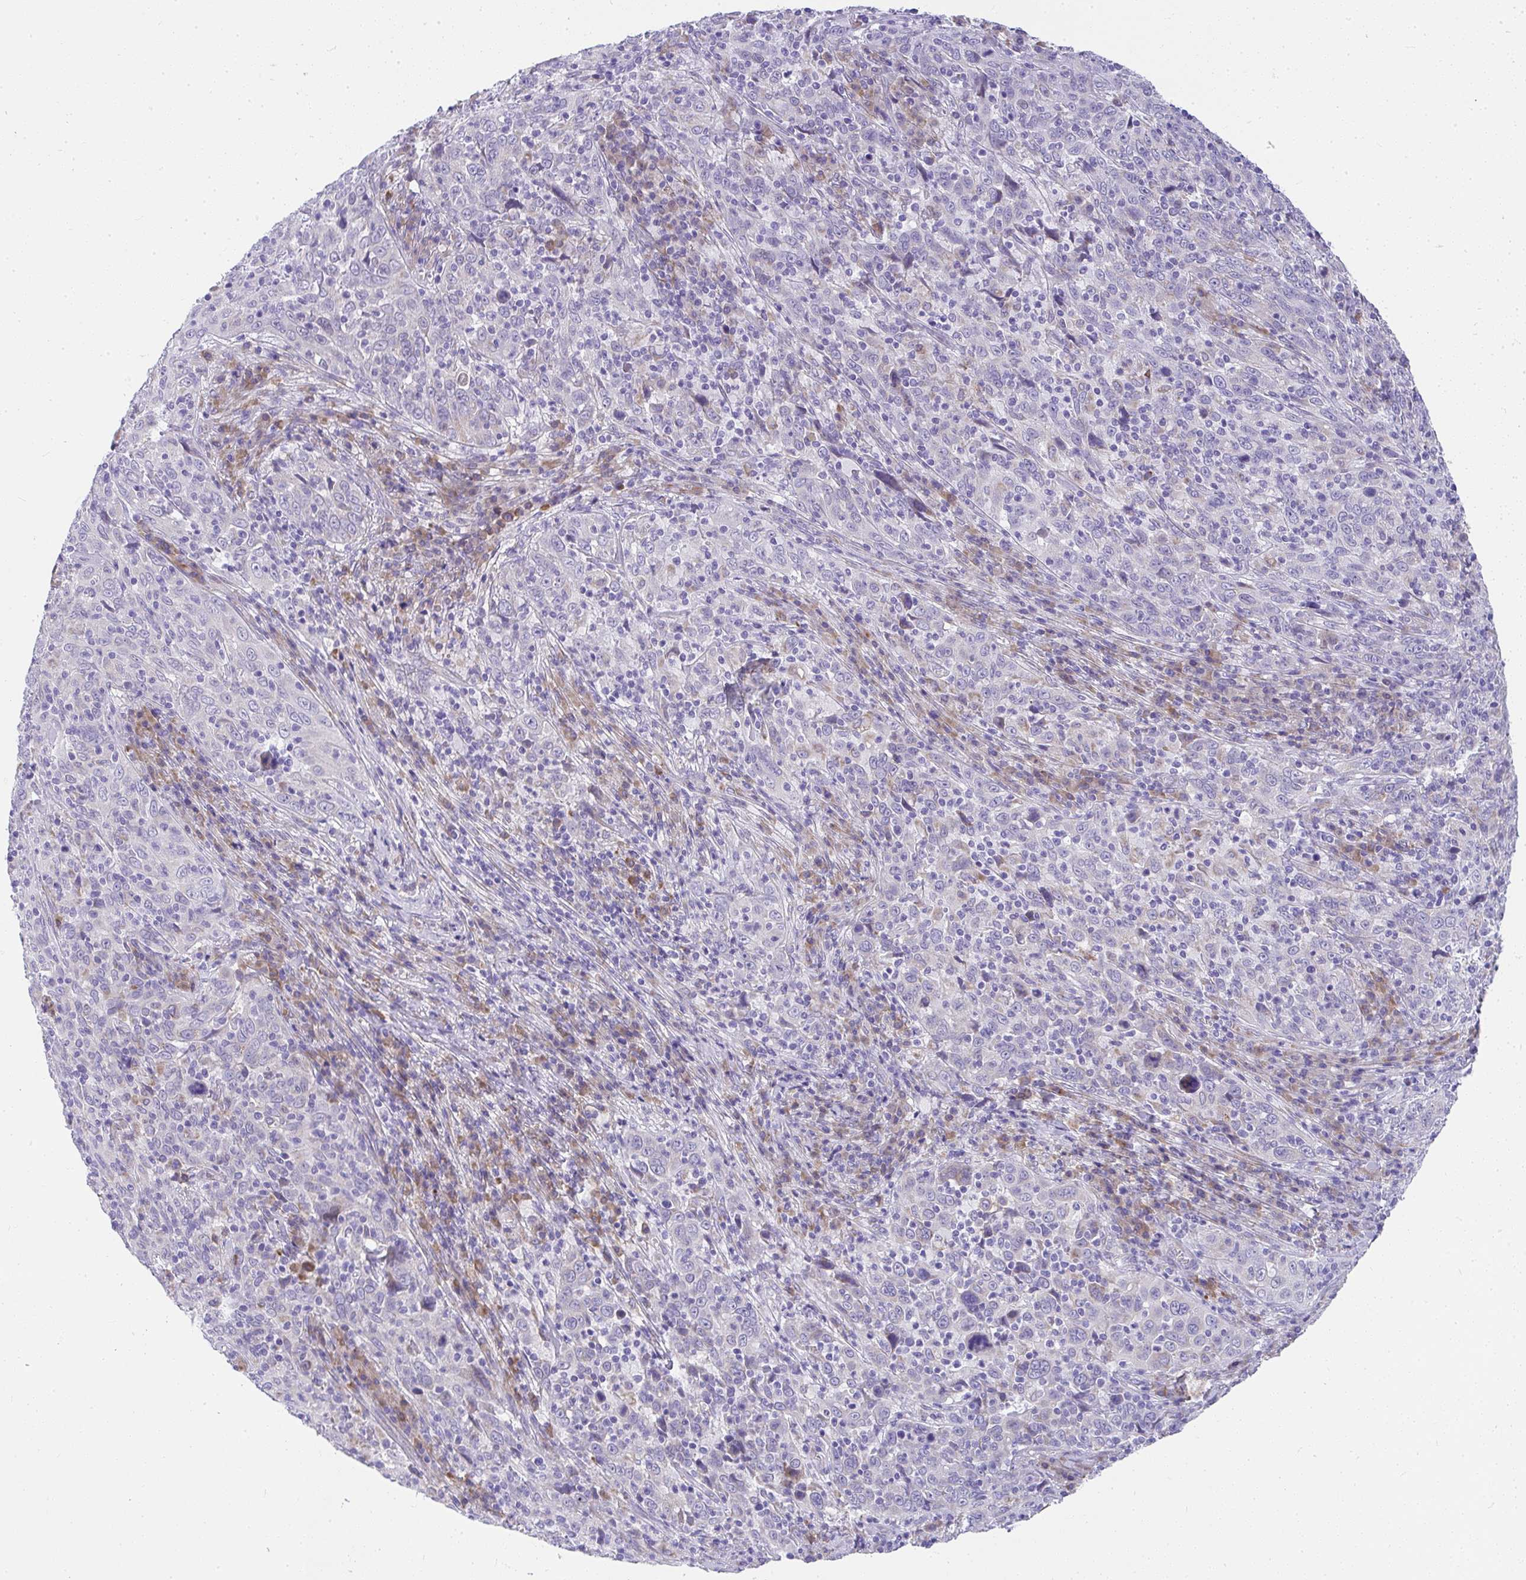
{"staining": {"intensity": "negative", "quantity": "none", "location": "none"}, "tissue": "cervical cancer", "cell_type": "Tumor cells", "image_type": "cancer", "snomed": [{"axis": "morphology", "description": "Squamous cell carcinoma, NOS"}, {"axis": "topography", "description": "Cervix"}], "caption": "Tumor cells show no significant expression in cervical cancer. (Immunohistochemistry (ihc), brightfield microscopy, high magnification).", "gene": "ADRA2C", "patient": {"sex": "female", "age": 46}}